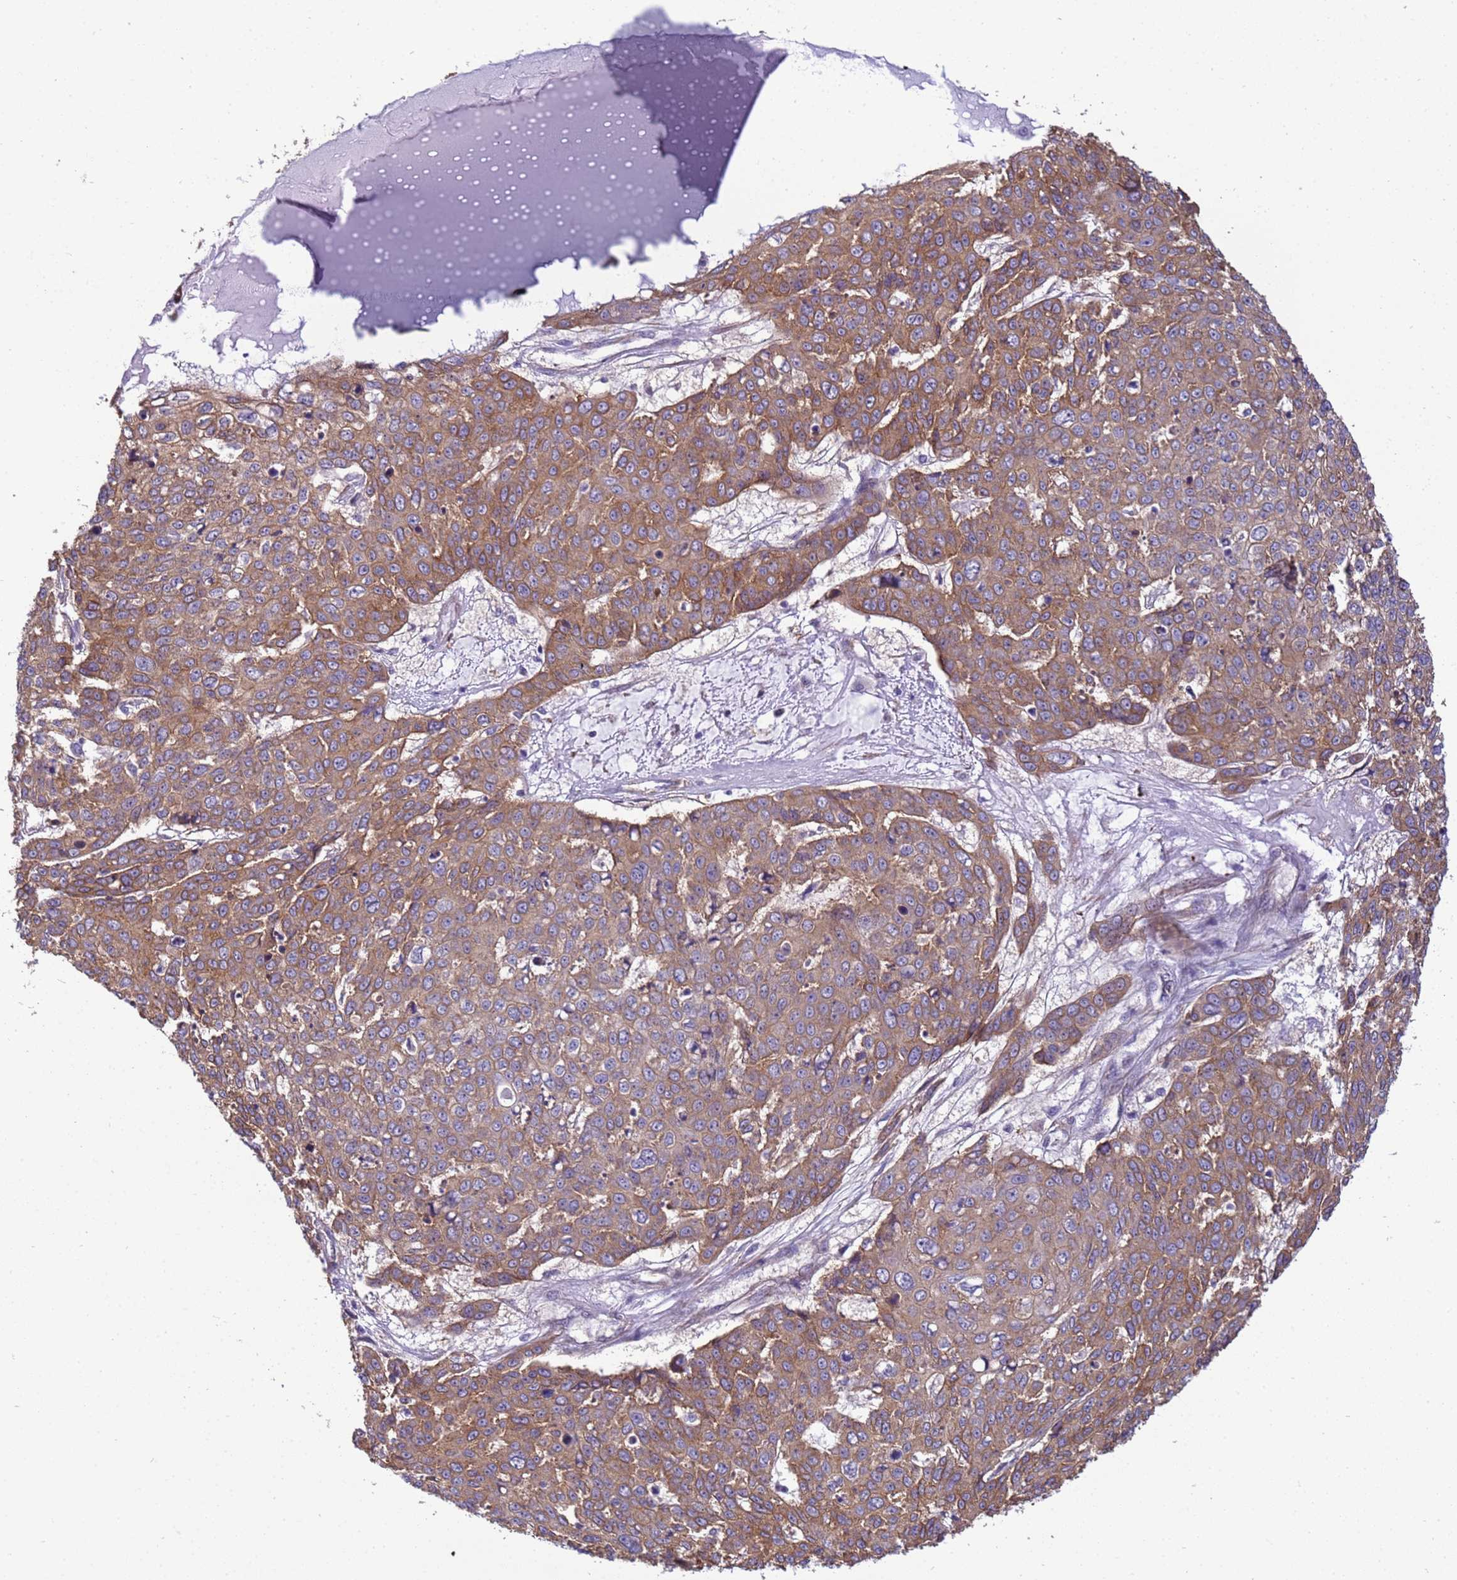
{"staining": {"intensity": "moderate", "quantity": ">75%", "location": "cytoplasmic/membranous"}, "tissue": "skin cancer", "cell_type": "Tumor cells", "image_type": "cancer", "snomed": [{"axis": "morphology", "description": "Squamous cell carcinoma, NOS"}, {"axis": "topography", "description": "Skin"}], "caption": "A high-resolution image shows immunohistochemistry staining of skin cancer (squamous cell carcinoma), which displays moderate cytoplasmic/membranous staining in about >75% of tumor cells.", "gene": "ITGB4", "patient": {"sex": "male", "age": 71}}